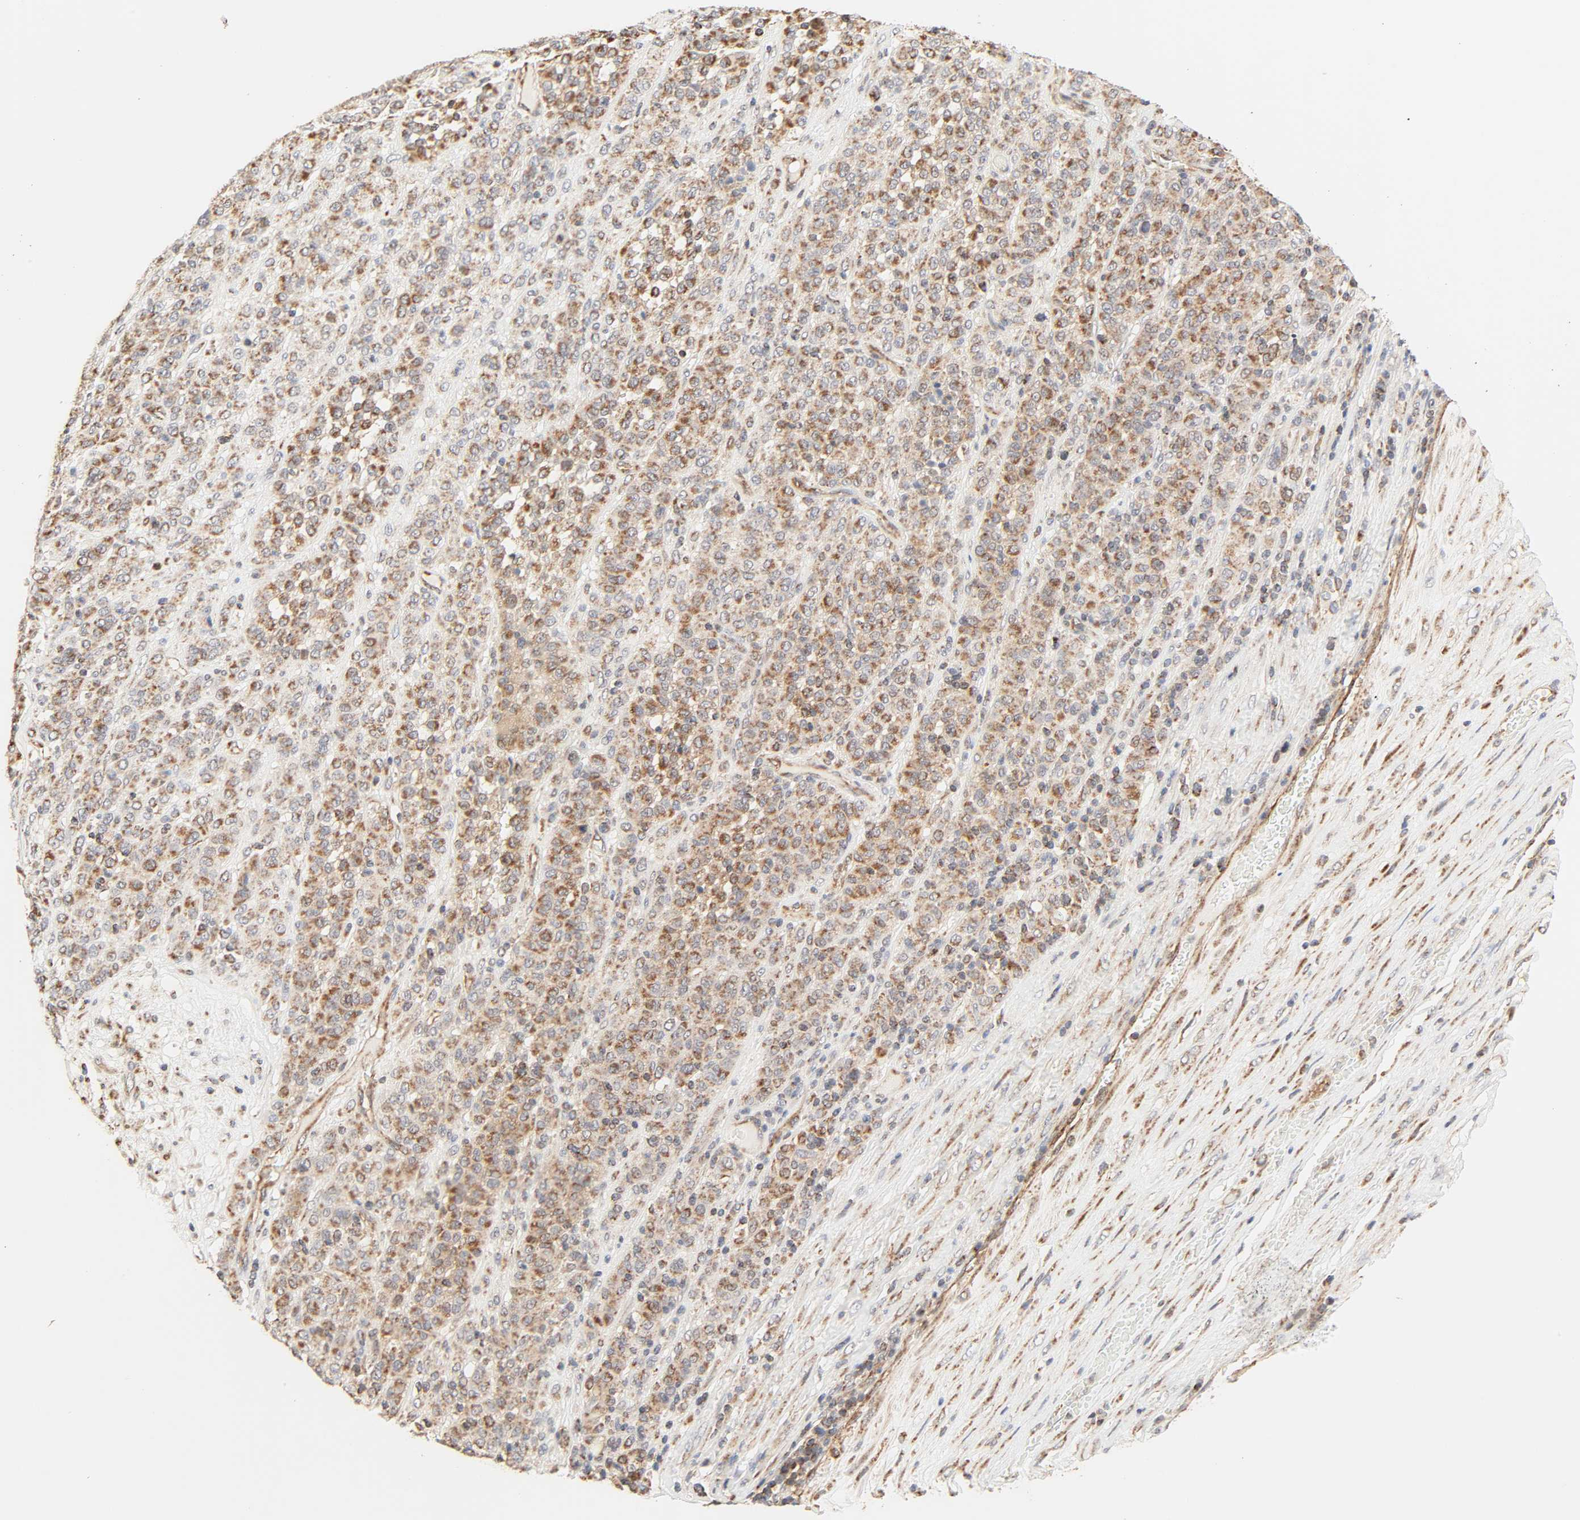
{"staining": {"intensity": "moderate", "quantity": ">75%", "location": "cytoplasmic/membranous"}, "tissue": "melanoma", "cell_type": "Tumor cells", "image_type": "cancer", "snomed": [{"axis": "morphology", "description": "Malignant melanoma, Metastatic site"}, {"axis": "topography", "description": "Pancreas"}], "caption": "Malignant melanoma (metastatic site) stained with a protein marker shows moderate staining in tumor cells.", "gene": "ZMAT5", "patient": {"sex": "female", "age": 30}}